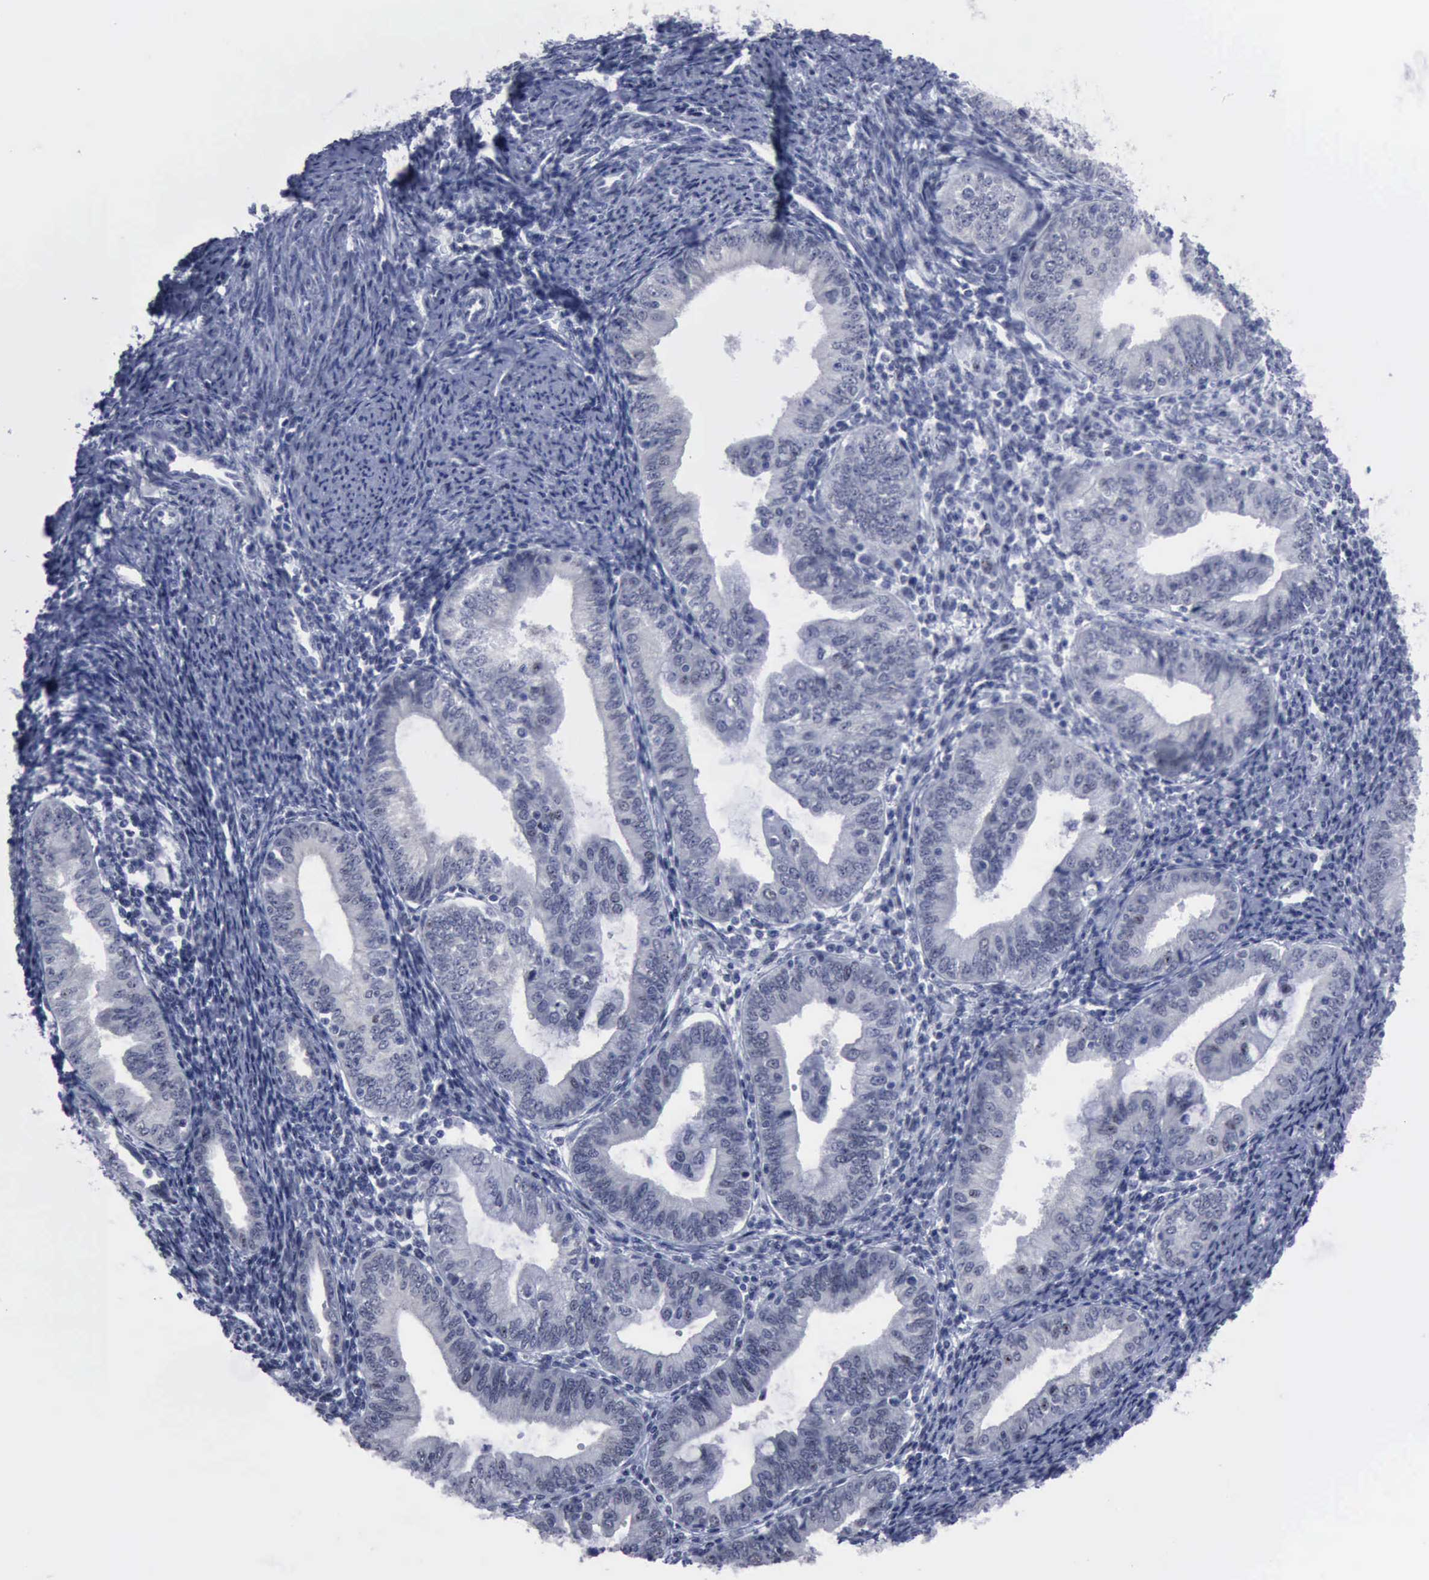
{"staining": {"intensity": "negative", "quantity": "none", "location": "none"}, "tissue": "endometrial cancer", "cell_type": "Tumor cells", "image_type": "cancer", "snomed": [{"axis": "morphology", "description": "Adenocarcinoma, NOS"}, {"axis": "topography", "description": "Endometrium"}], "caption": "An immunohistochemistry (IHC) histopathology image of endometrial adenocarcinoma is shown. There is no staining in tumor cells of endometrial adenocarcinoma.", "gene": "BRD1", "patient": {"sex": "female", "age": 55}}